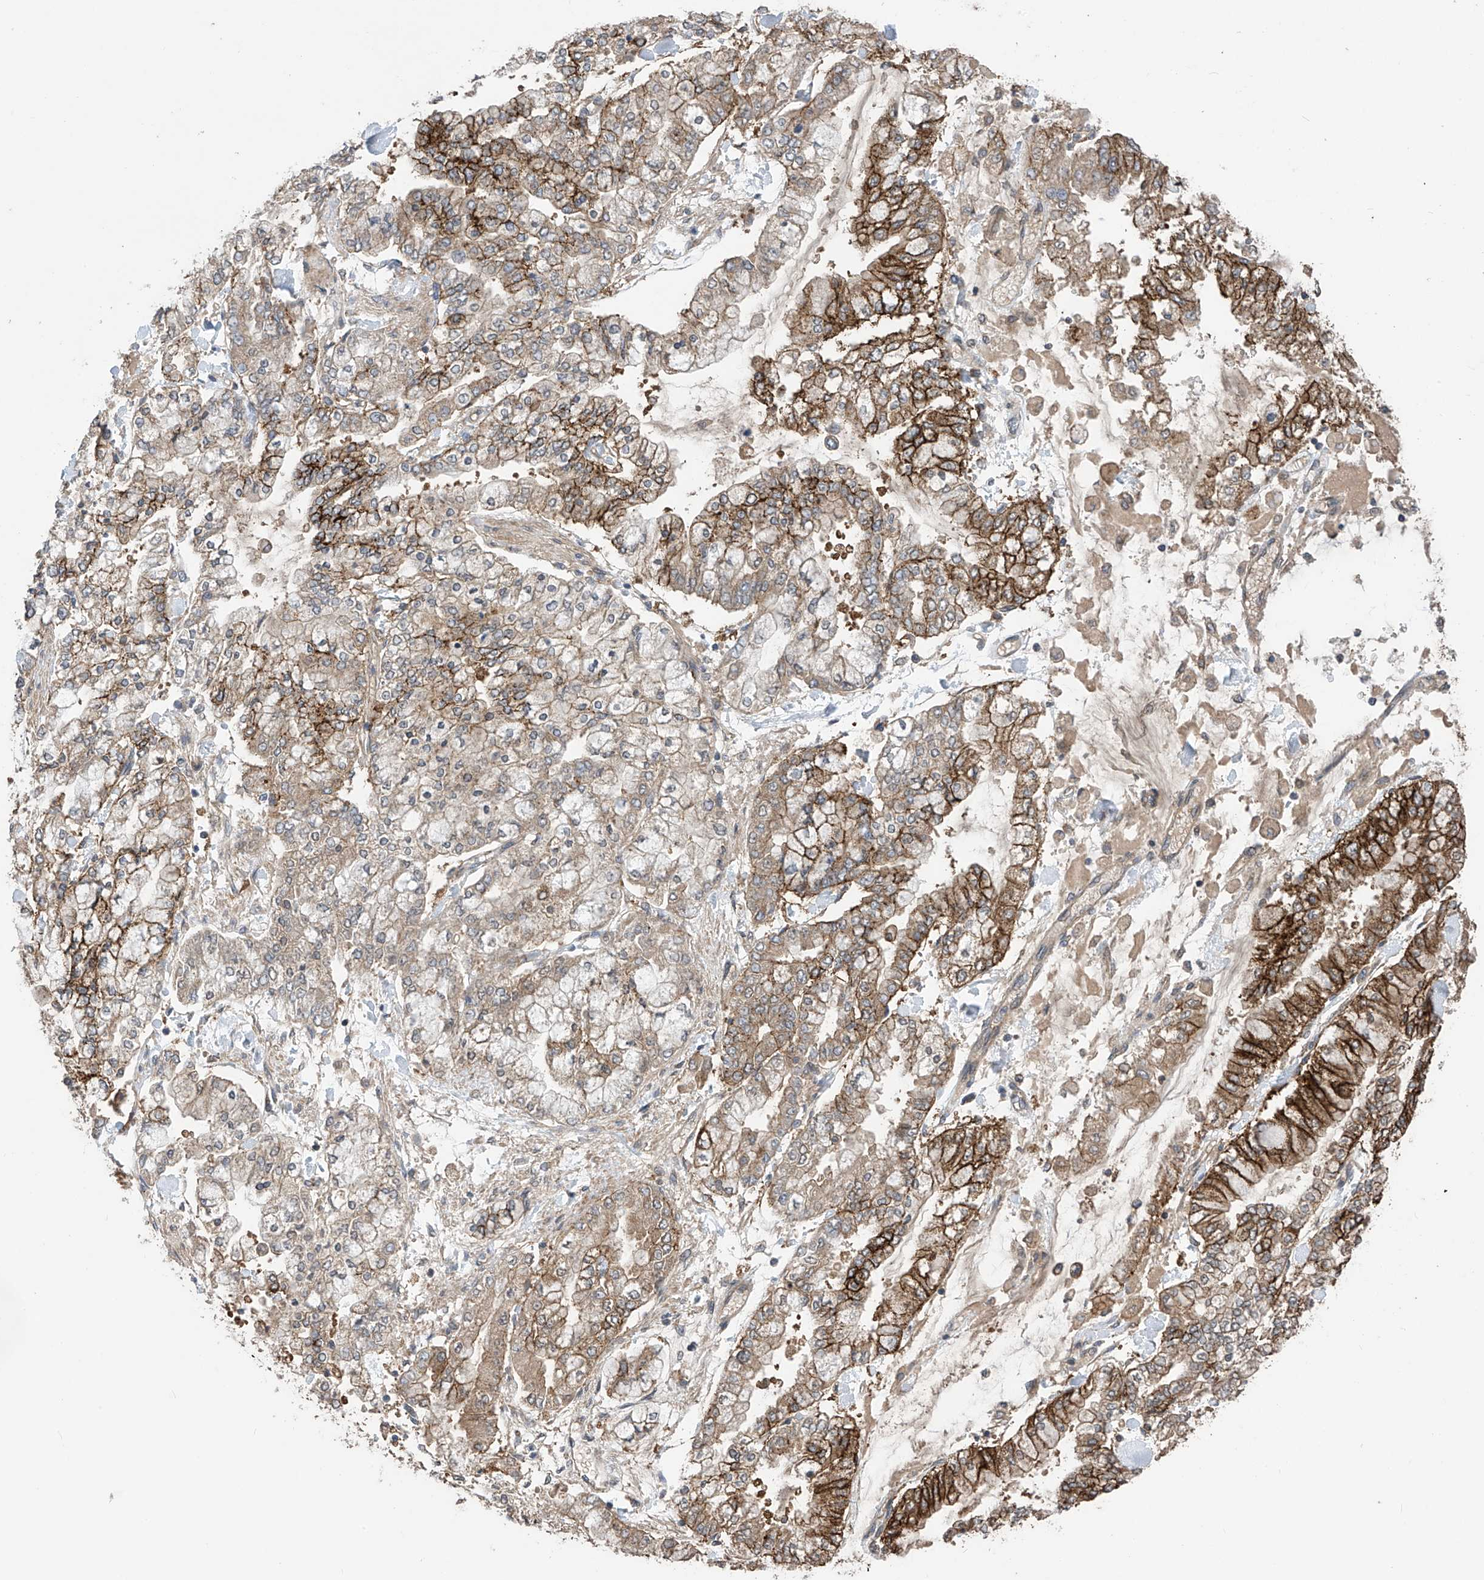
{"staining": {"intensity": "strong", "quantity": "25%-75%", "location": "cytoplasmic/membranous"}, "tissue": "stomach cancer", "cell_type": "Tumor cells", "image_type": "cancer", "snomed": [{"axis": "morphology", "description": "Normal tissue, NOS"}, {"axis": "morphology", "description": "Adenocarcinoma, NOS"}, {"axis": "topography", "description": "Stomach, upper"}, {"axis": "topography", "description": "Stomach"}], "caption": "Stomach cancer (adenocarcinoma) was stained to show a protein in brown. There is high levels of strong cytoplasmic/membranous positivity in approximately 25%-75% of tumor cells.", "gene": "PHACTR4", "patient": {"sex": "male", "age": 76}}